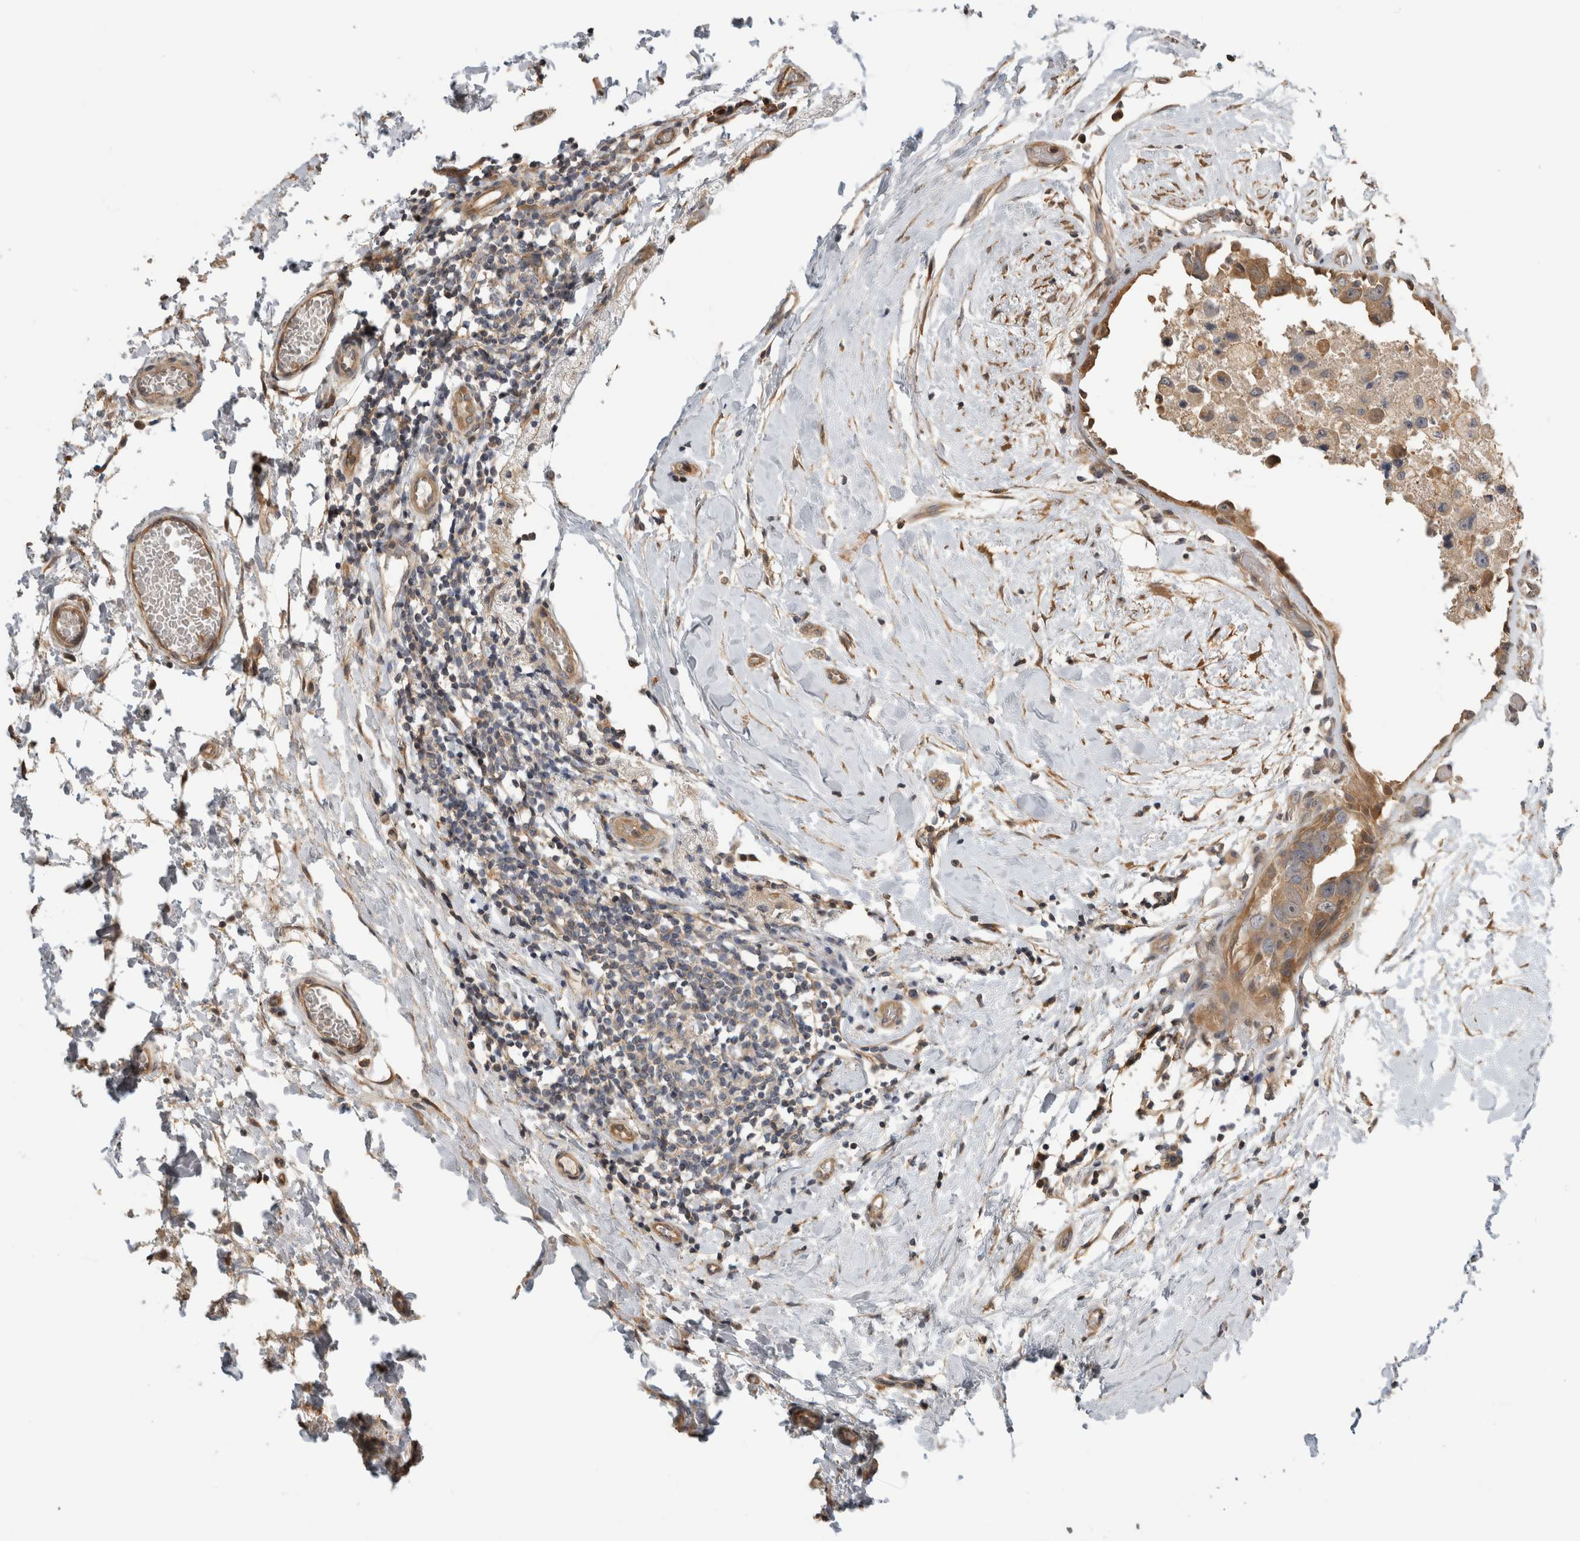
{"staining": {"intensity": "moderate", "quantity": ">75%", "location": "cytoplasmic/membranous"}, "tissue": "breast cancer", "cell_type": "Tumor cells", "image_type": "cancer", "snomed": [{"axis": "morphology", "description": "Duct carcinoma"}, {"axis": "topography", "description": "Breast"}], "caption": "Immunohistochemistry (IHC) histopathology image of human breast cancer stained for a protein (brown), which demonstrates medium levels of moderate cytoplasmic/membranous staining in approximately >75% of tumor cells.", "gene": "PGM1", "patient": {"sex": "female", "age": 62}}